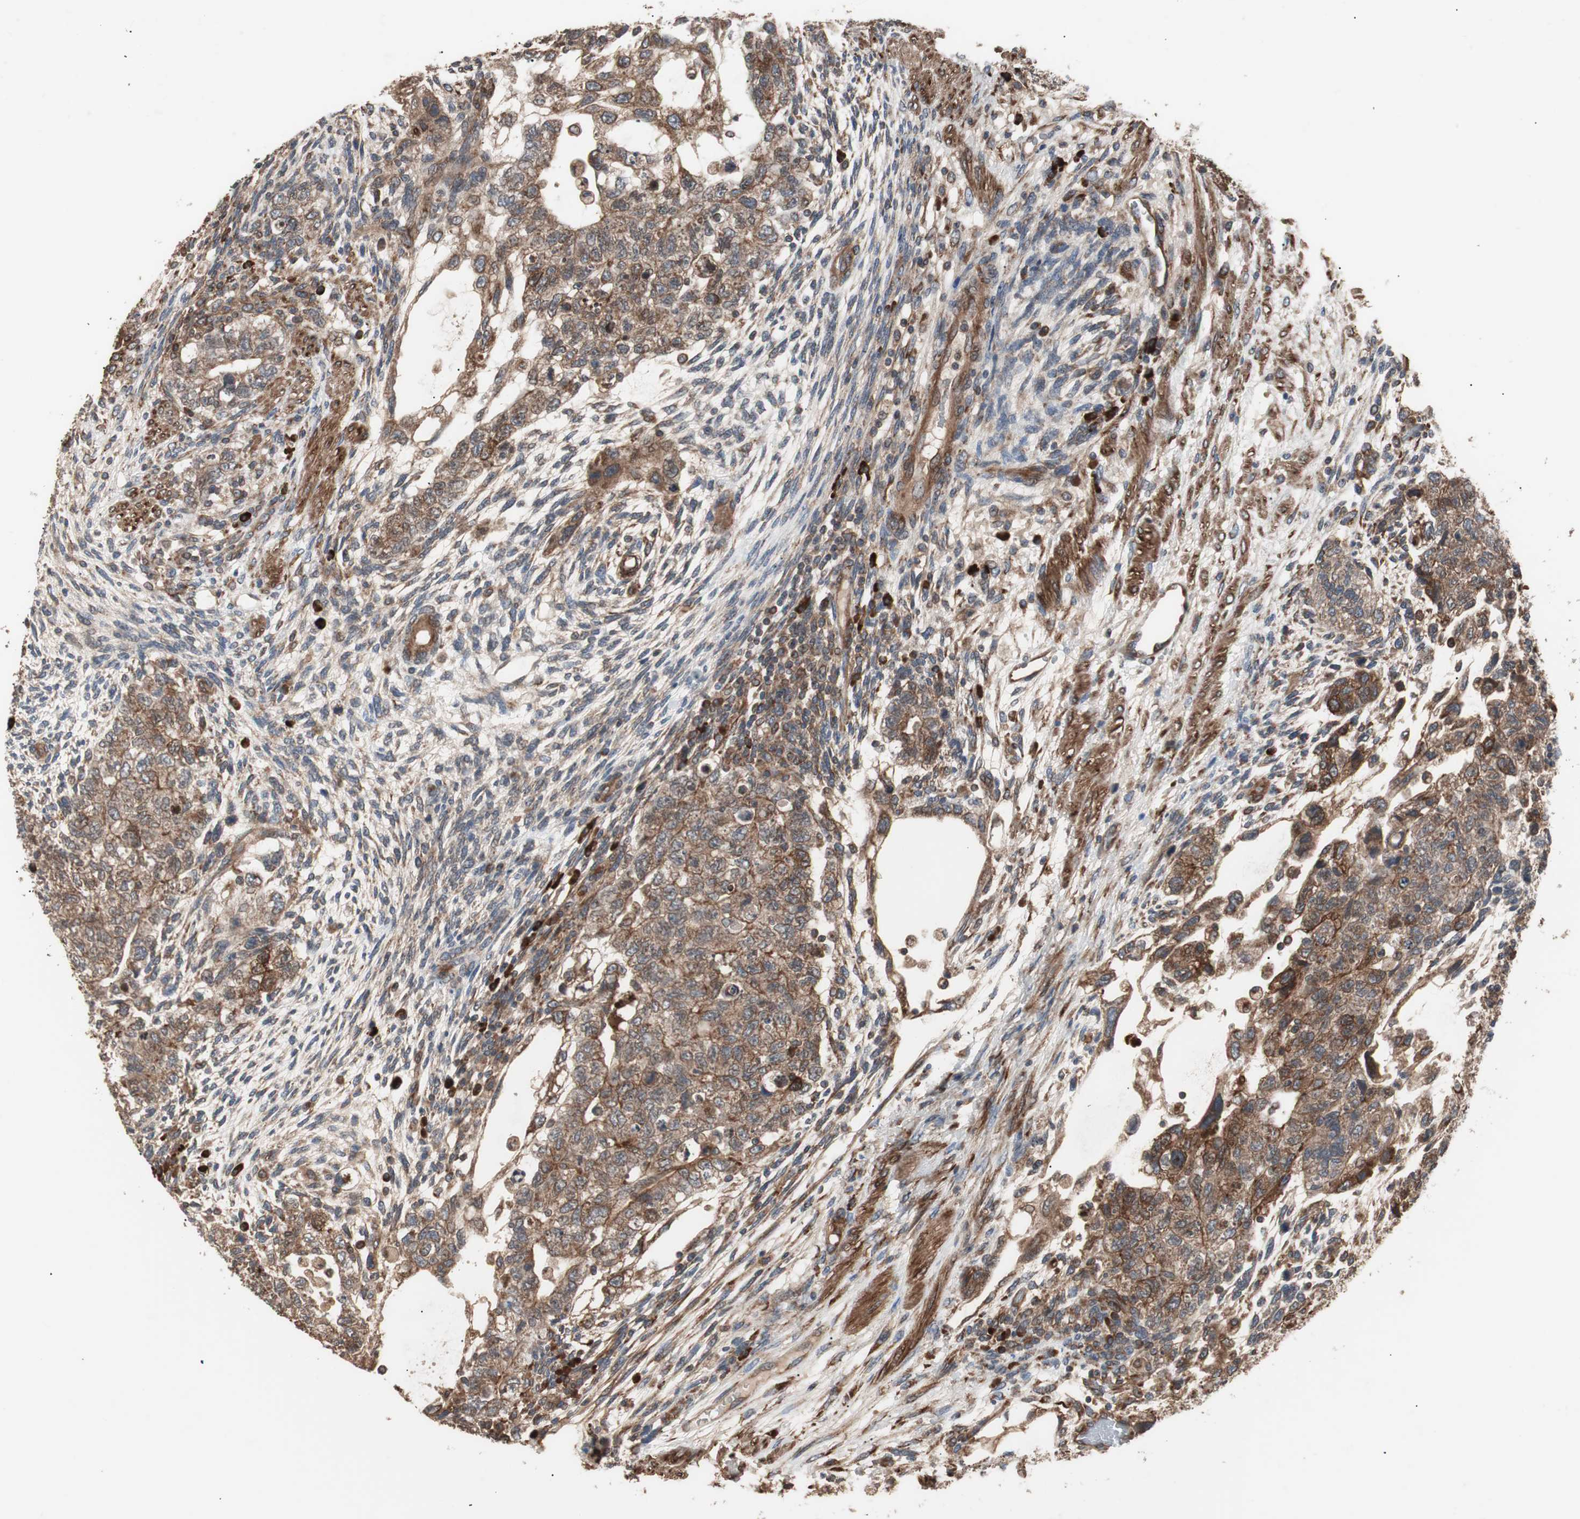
{"staining": {"intensity": "moderate", "quantity": ">75%", "location": "cytoplasmic/membranous"}, "tissue": "testis cancer", "cell_type": "Tumor cells", "image_type": "cancer", "snomed": [{"axis": "morphology", "description": "Normal tissue, NOS"}, {"axis": "morphology", "description": "Carcinoma, Embryonal, NOS"}, {"axis": "topography", "description": "Testis"}], "caption": "The image demonstrates staining of testis cancer, revealing moderate cytoplasmic/membranous protein positivity (brown color) within tumor cells.", "gene": "LZTS1", "patient": {"sex": "male", "age": 36}}